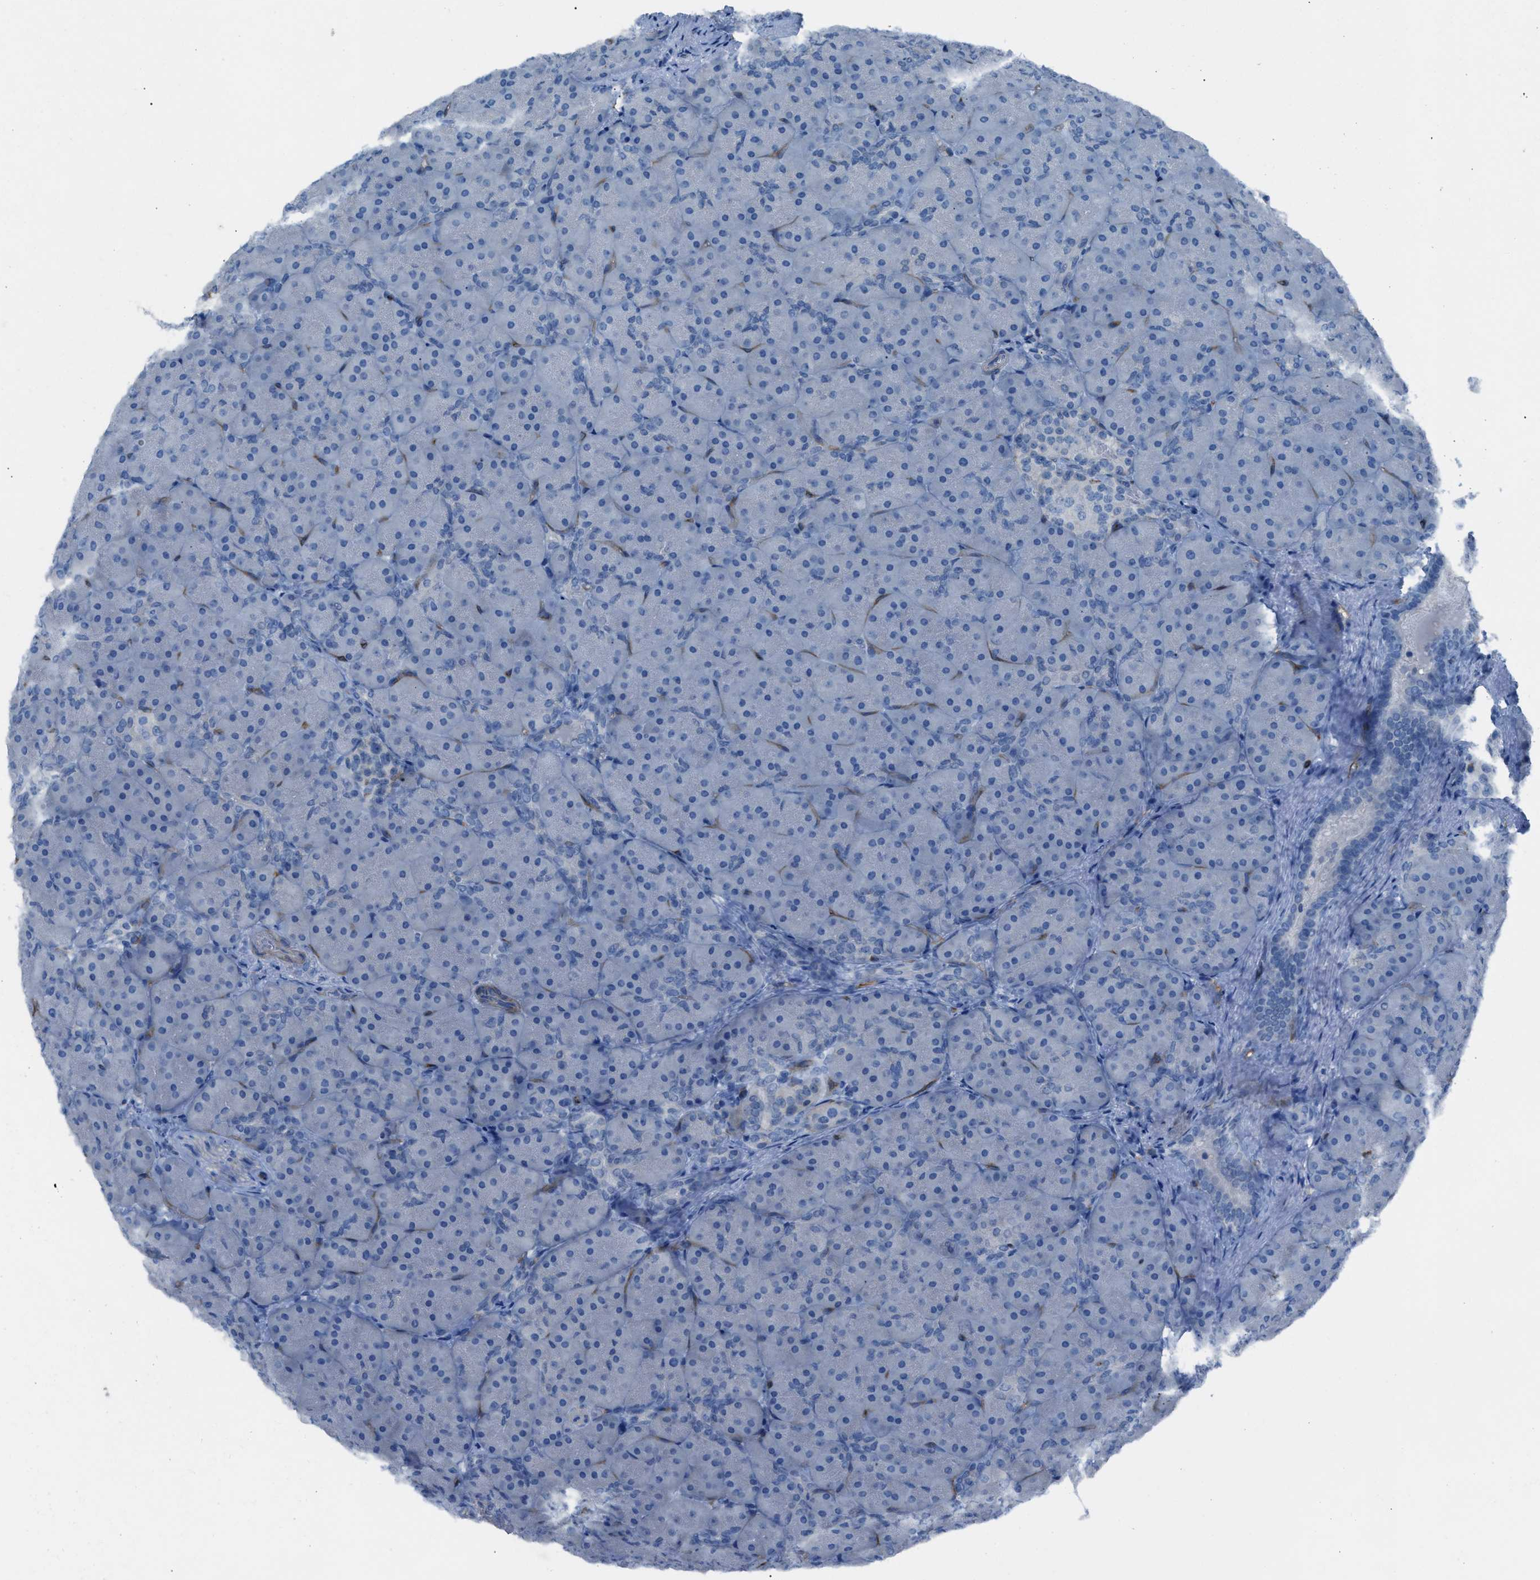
{"staining": {"intensity": "negative", "quantity": "none", "location": "none"}, "tissue": "pancreas", "cell_type": "Exocrine glandular cells", "image_type": "normal", "snomed": [{"axis": "morphology", "description": "Normal tissue, NOS"}, {"axis": "topography", "description": "Pancreas"}], "caption": "IHC micrograph of unremarkable pancreas: pancreas stained with DAB (3,3'-diaminobenzidine) shows no significant protein expression in exocrine glandular cells. (DAB (3,3'-diaminobenzidine) immunohistochemistry, high magnification).", "gene": "DYSF", "patient": {"sex": "male", "age": 66}}